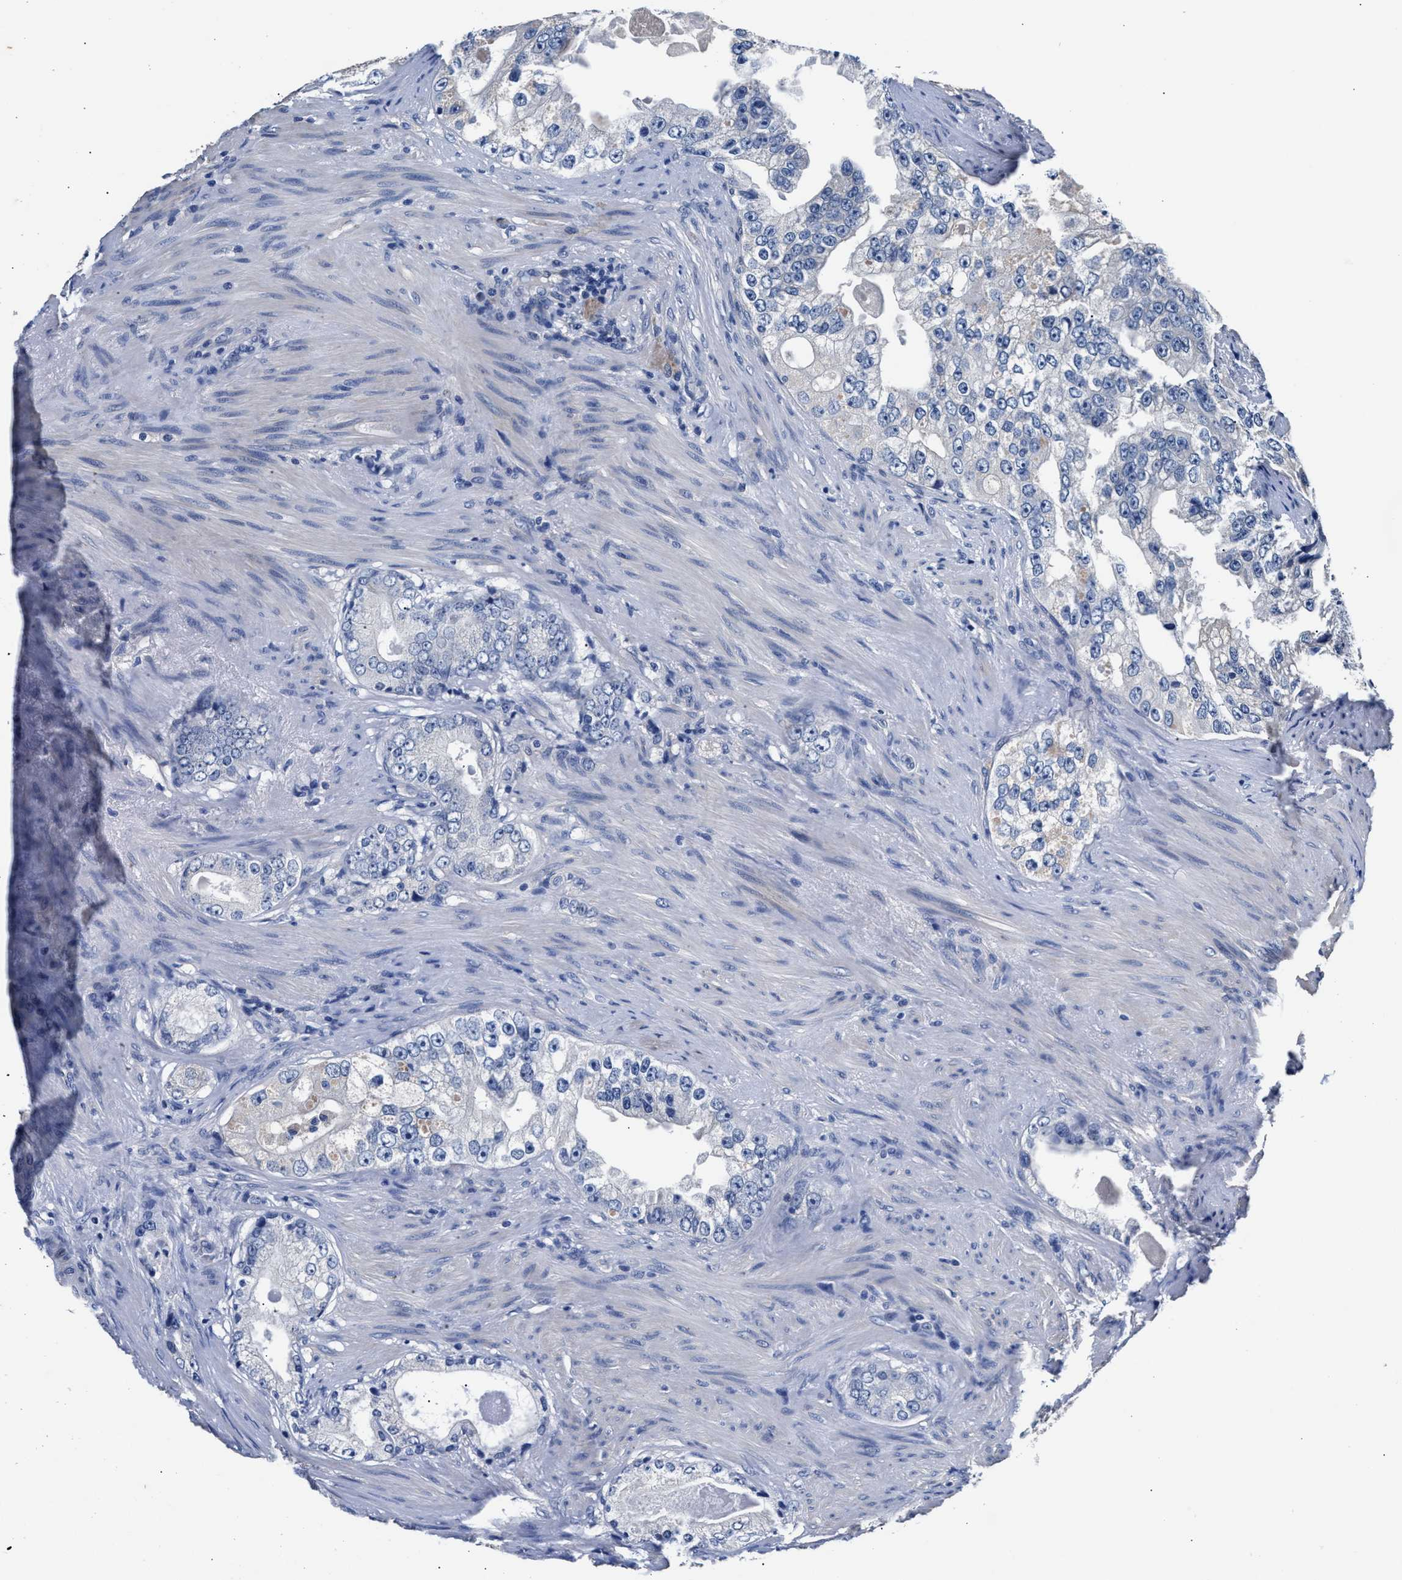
{"staining": {"intensity": "negative", "quantity": "none", "location": "none"}, "tissue": "prostate cancer", "cell_type": "Tumor cells", "image_type": "cancer", "snomed": [{"axis": "morphology", "description": "Adenocarcinoma, High grade"}, {"axis": "topography", "description": "Prostate"}], "caption": "Immunohistochemistry (IHC) photomicrograph of prostate high-grade adenocarcinoma stained for a protein (brown), which exhibits no expression in tumor cells.", "gene": "GSTM1", "patient": {"sex": "male", "age": 66}}